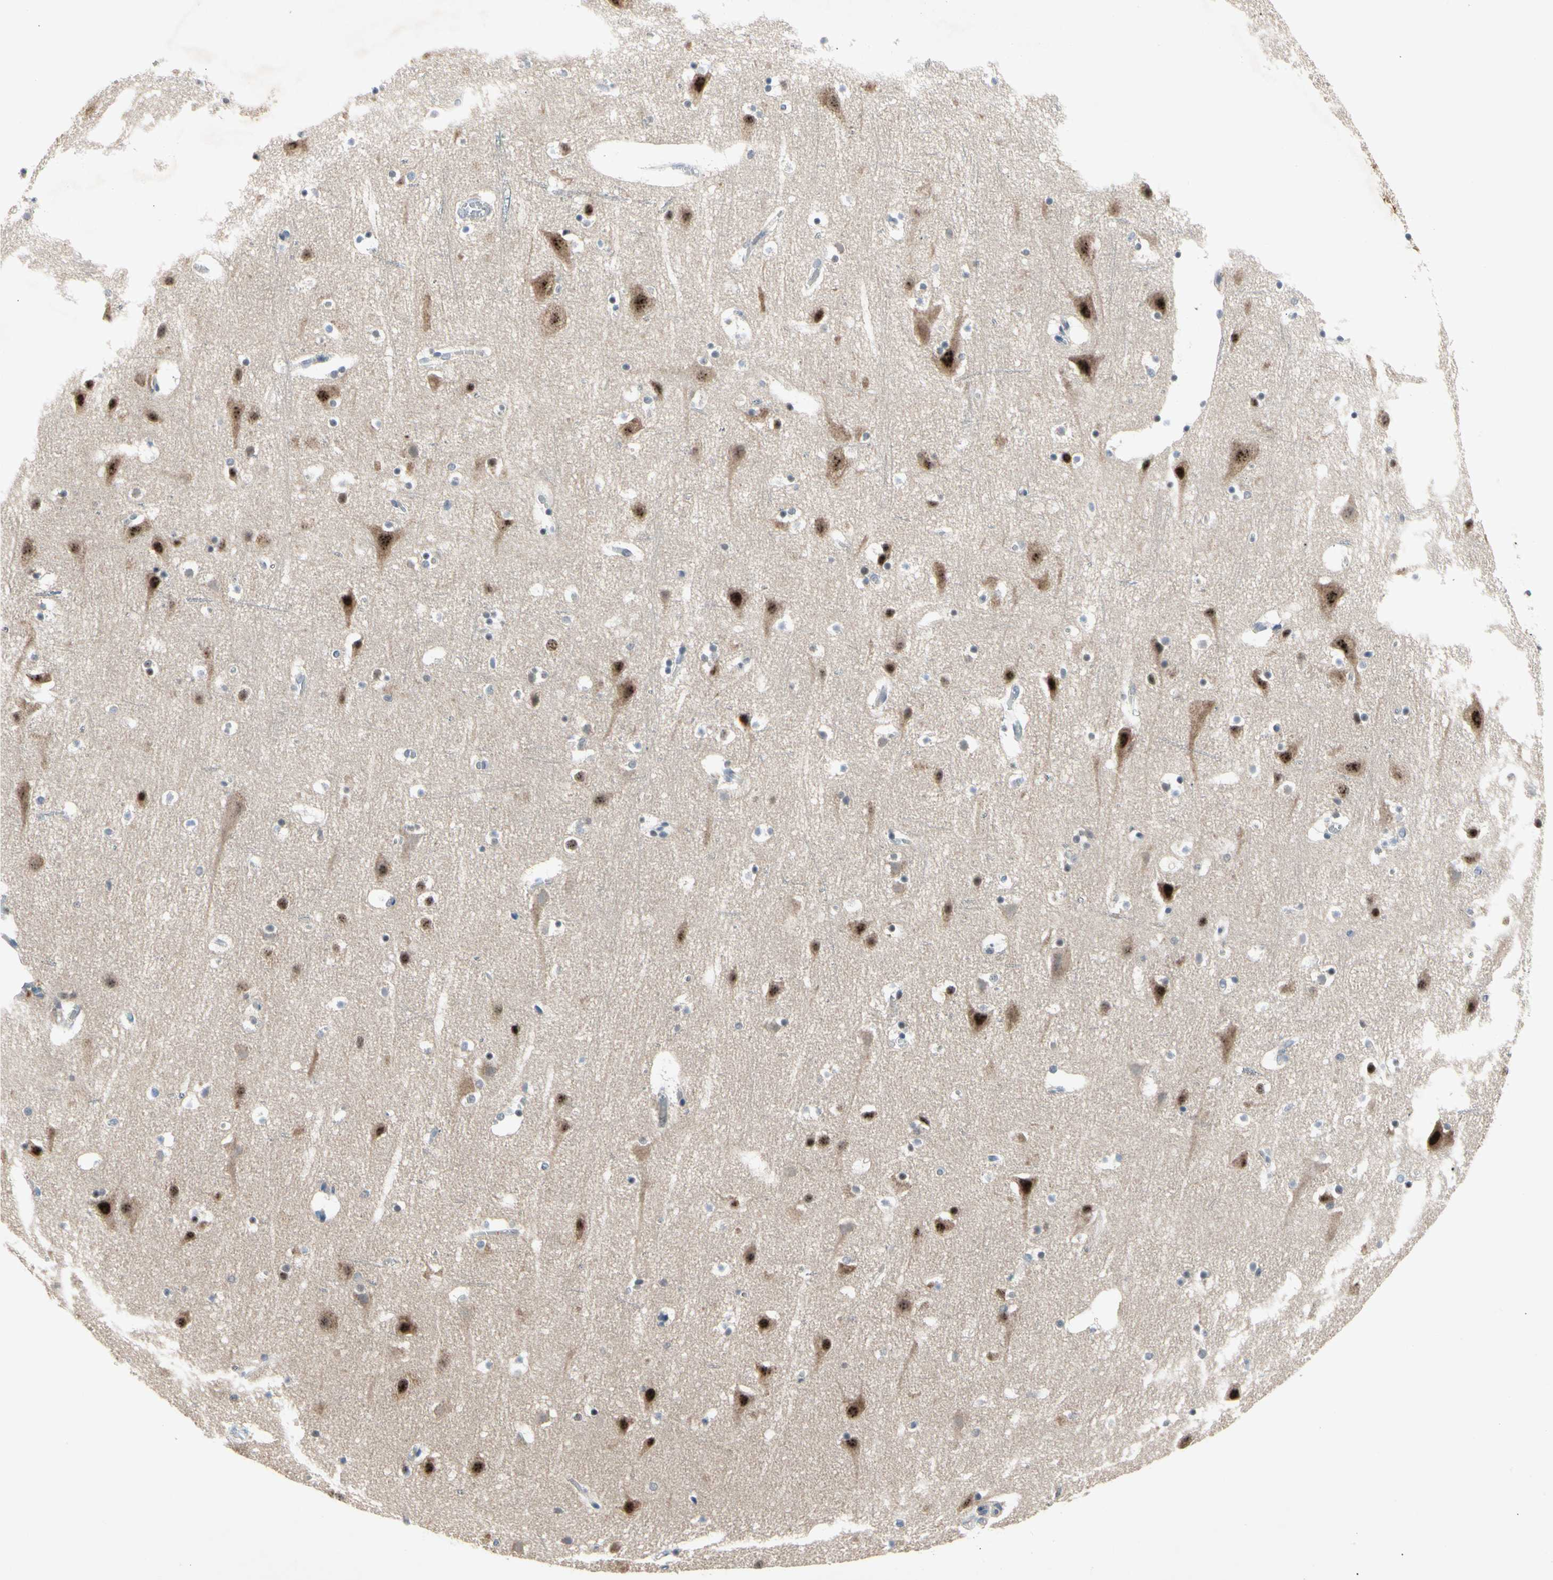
{"staining": {"intensity": "negative", "quantity": "none", "location": "none"}, "tissue": "cerebral cortex", "cell_type": "Endothelial cells", "image_type": "normal", "snomed": [{"axis": "morphology", "description": "Normal tissue, NOS"}, {"axis": "topography", "description": "Cerebral cortex"}], "caption": "IHC of benign human cerebral cortex displays no expression in endothelial cells.", "gene": "MARK1", "patient": {"sex": "male", "age": 45}}